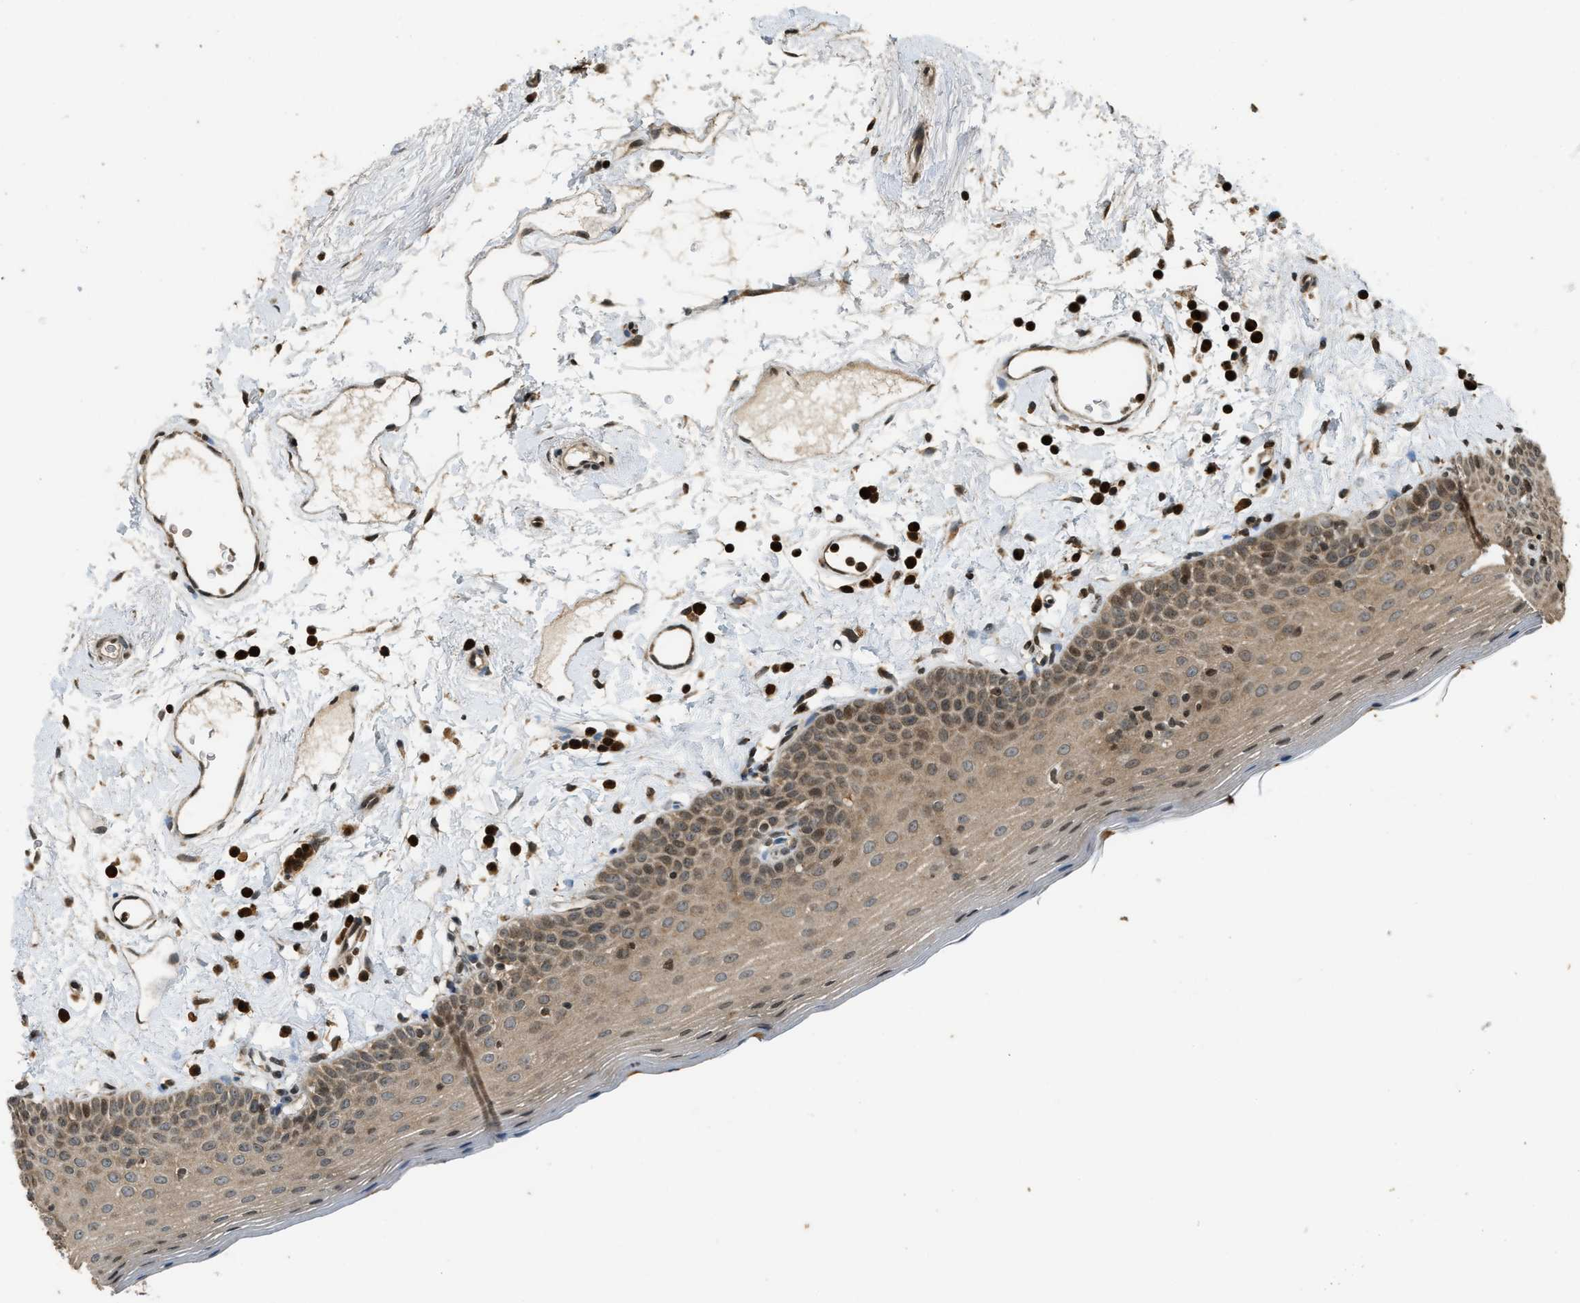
{"staining": {"intensity": "moderate", "quantity": "25%-75%", "location": "cytoplasmic/membranous,nuclear"}, "tissue": "oral mucosa", "cell_type": "Squamous epithelial cells", "image_type": "normal", "snomed": [{"axis": "morphology", "description": "Normal tissue, NOS"}, {"axis": "topography", "description": "Oral tissue"}], "caption": "This is a photomicrograph of immunohistochemistry (IHC) staining of unremarkable oral mucosa, which shows moderate expression in the cytoplasmic/membranous,nuclear of squamous epithelial cells.", "gene": "SIAH1", "patient": {"sex": "male", "age": 66}}